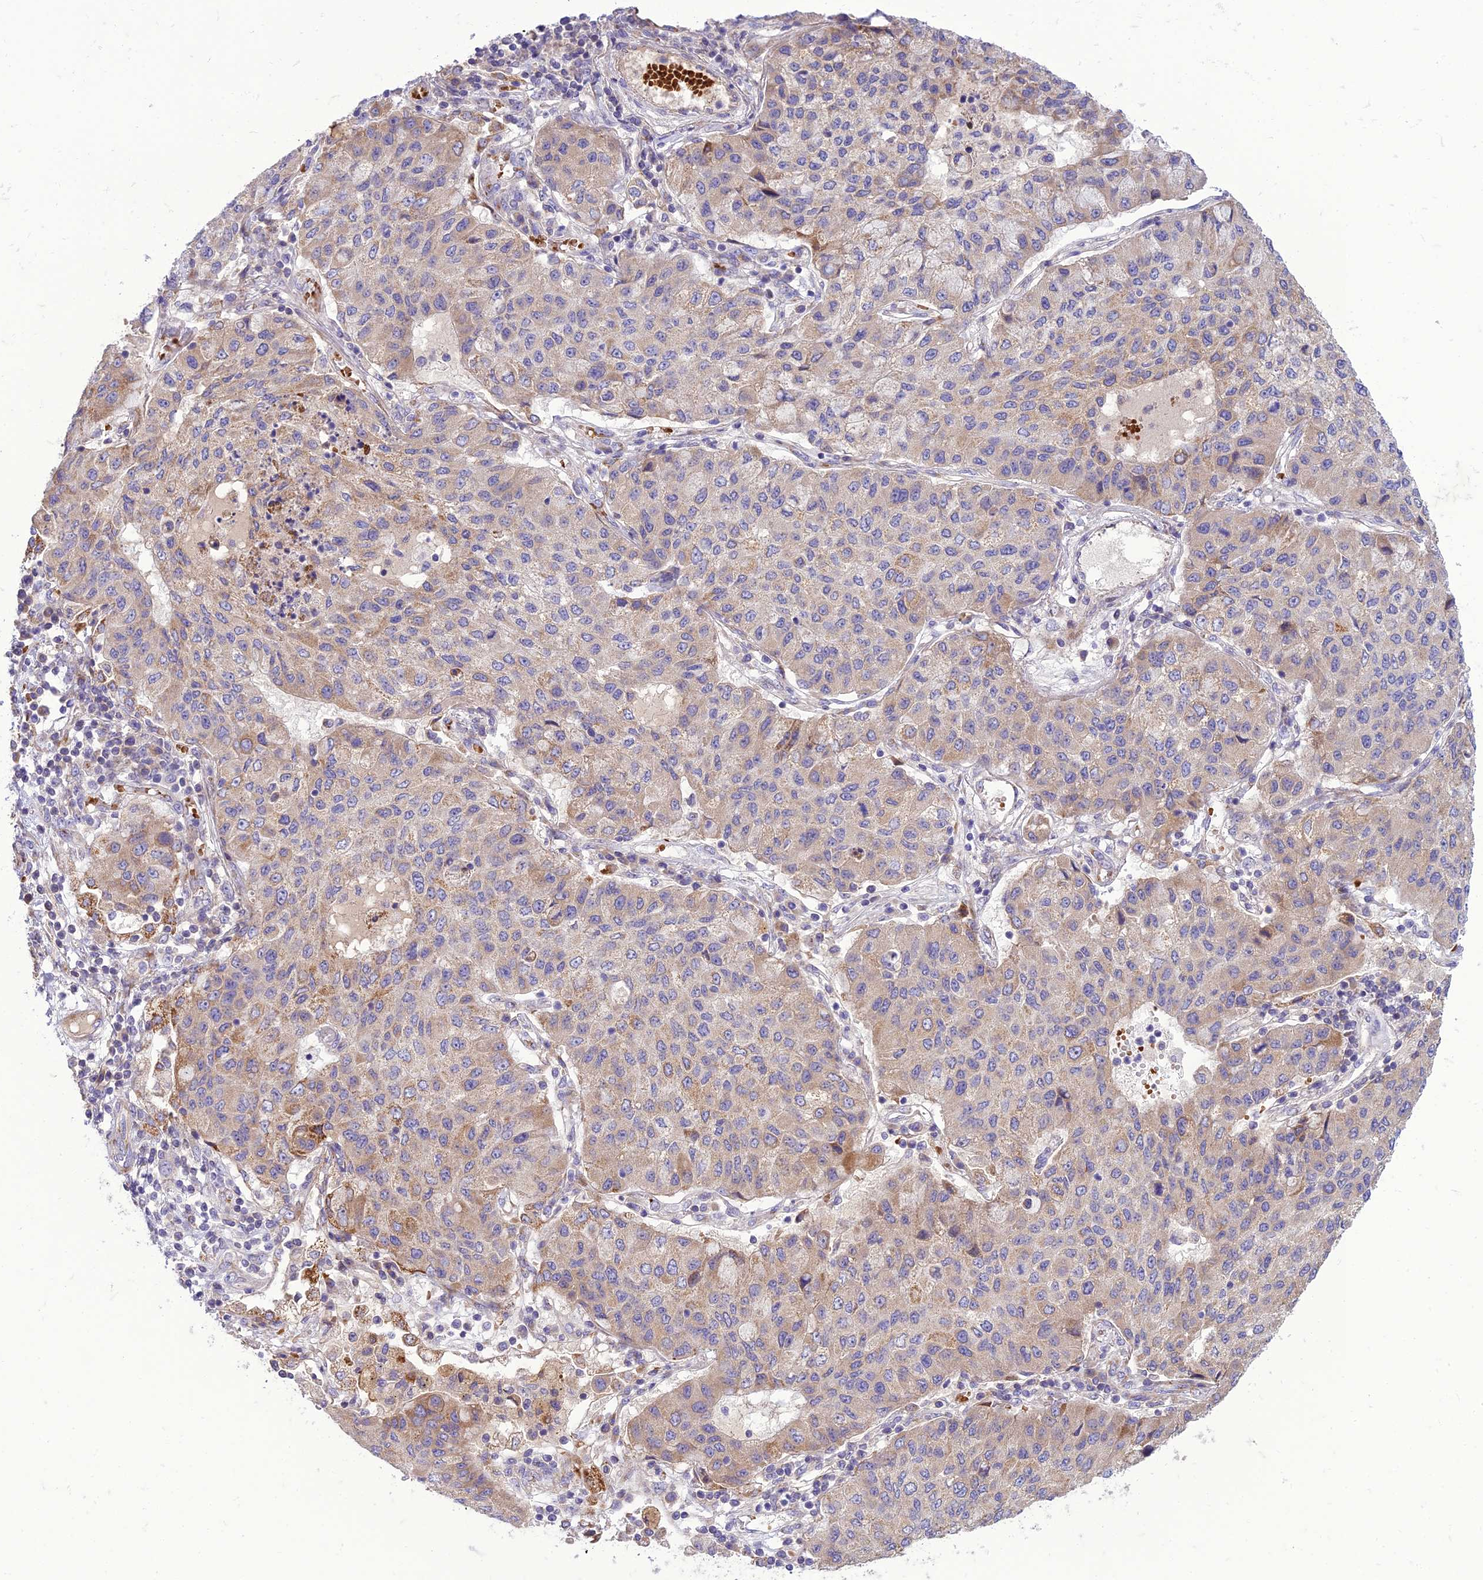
{"staining": {"intensity": "weak", "quantity": "<25%", "location": "cytoplasmic/membranous"}, "tissue": "lung cancer", "cell_type": "Tumor cells", "image_type": "cancer", "snomed": [{"axis": "morphology", "description": "Squamous cell carcinoma, NOS"}, {"axis": "topography", "description": "Lung"}], "caption": "This is an IHC histopathology image of human lung cancer (squamous cell carcinoma). There is no staining in tumor cells.", "gene": "SEL1L3", "patient": {"sex": "male", "age": 74}}